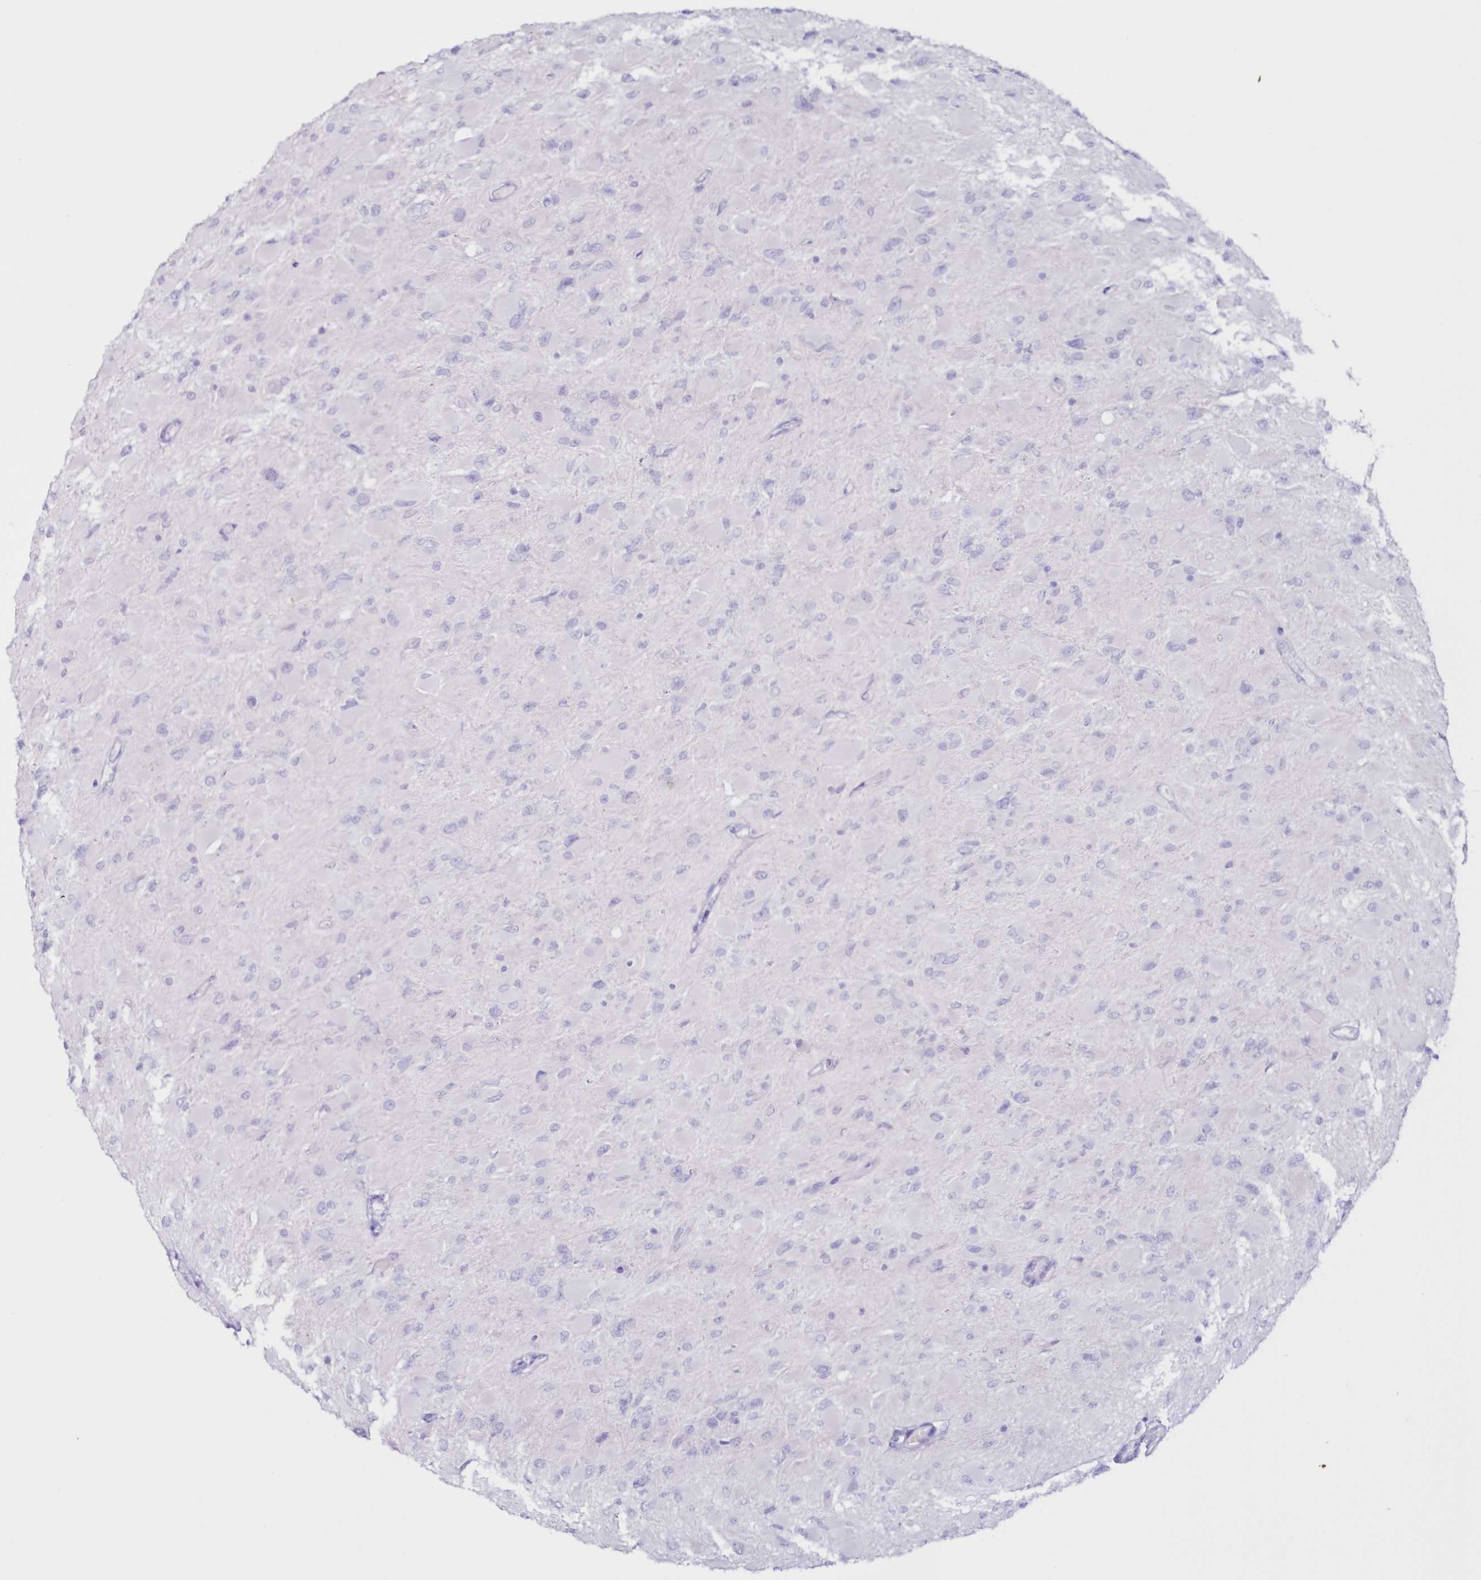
{"staining": {"intensity": "negative", "quantity": "none", "location": "none"}, "tissue": "glioma", "cell_type": "Tumor cells", "image_type": "cancer", "snomed": [{"axis": "morphology", "description": "Glioma, malignant, High grade"}, {"axis": "topography", "description": "Cerebral cortex"}], "caption": "DAB immunohistochemical staining of glioma exhibits no significant positivity in tumor cells.", "gene": "CYP3A4", "patient": {"sex": "female", "age": 36}}